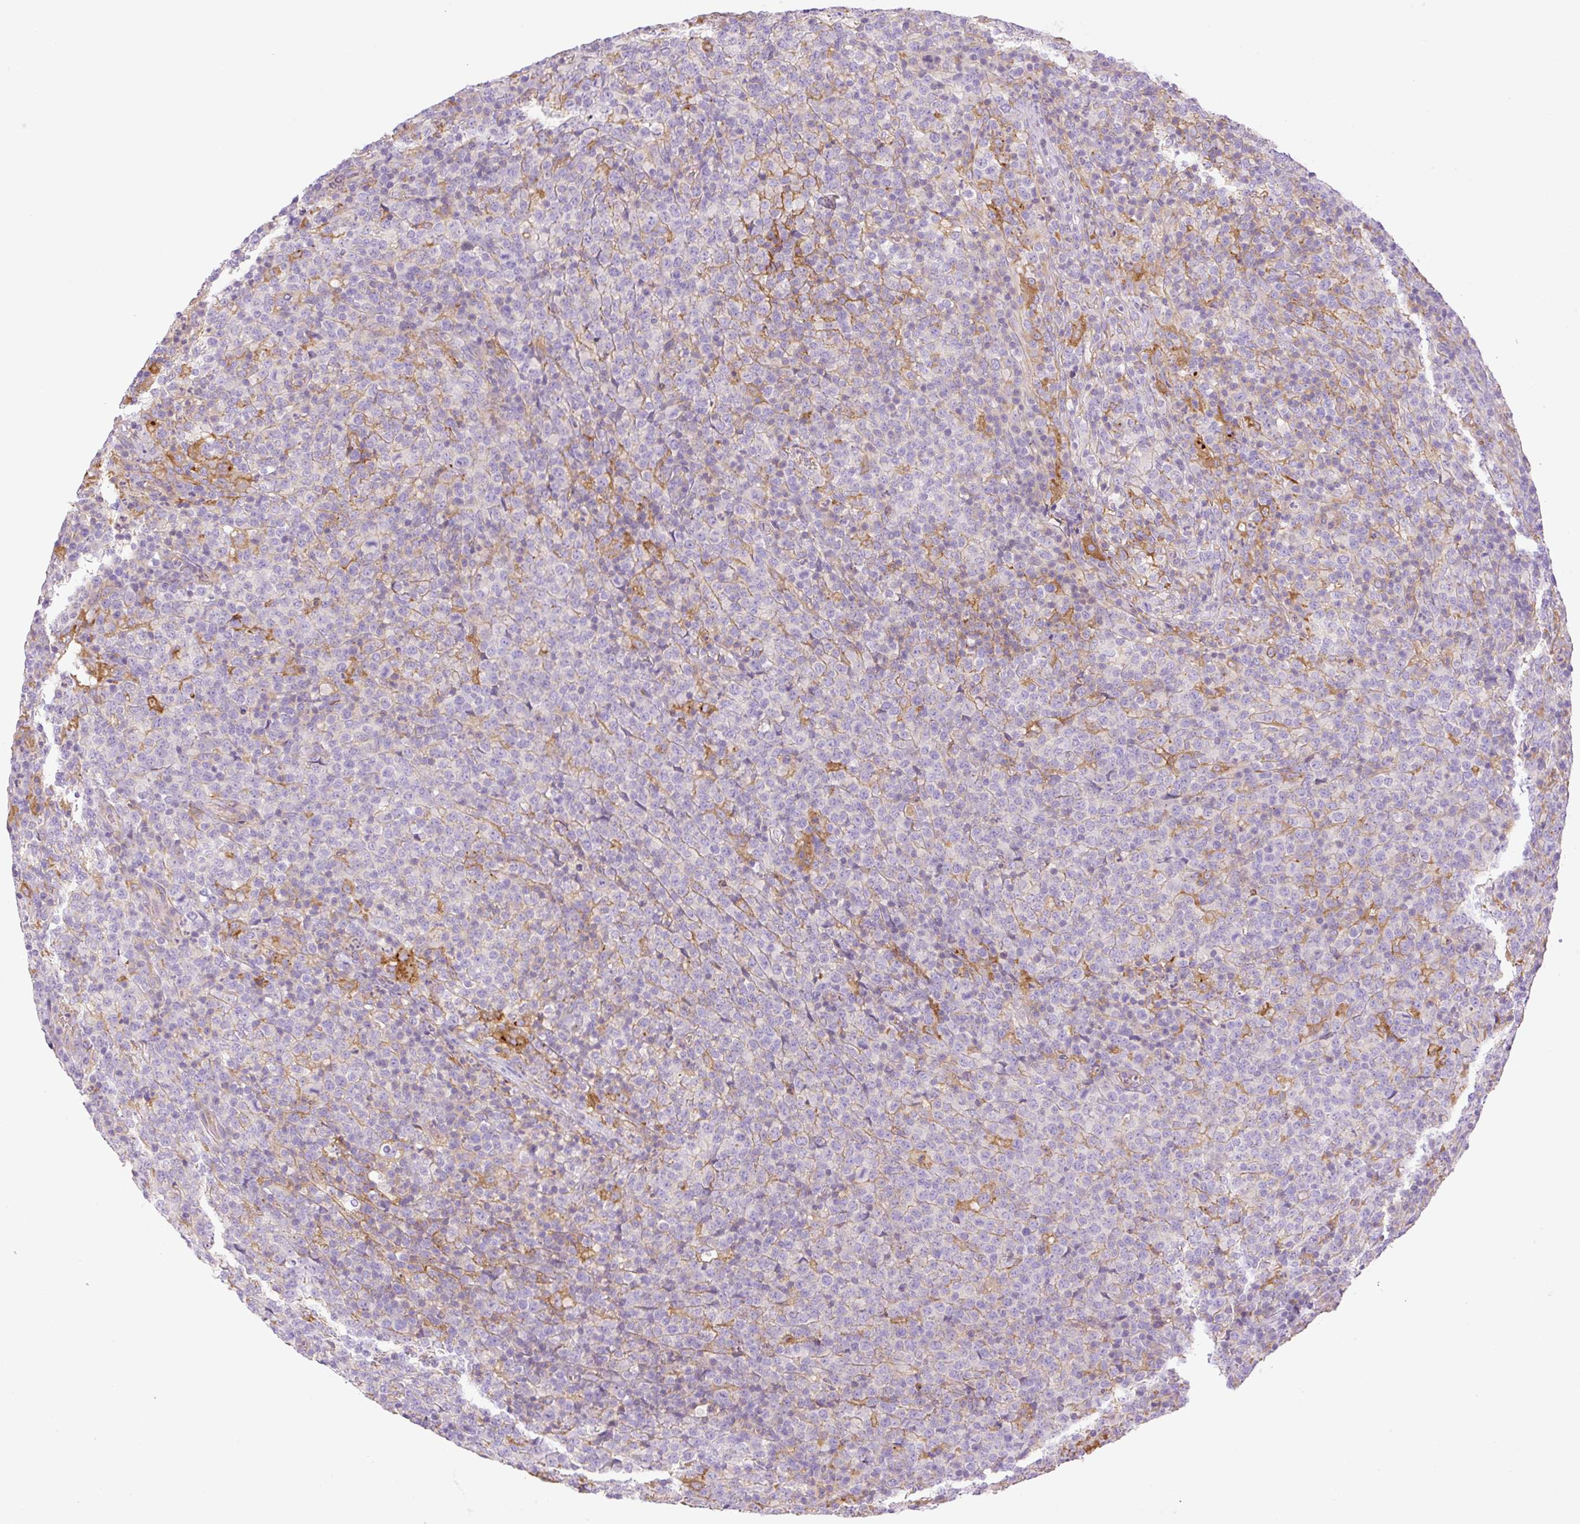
{"staining": {"intensity": "negative", "quantity": "none", "location": "none"}, "tissue": "lymphoma", "cell_type": "Tumor cells", "image_type": "cancer", "snomed": [{"axis": "morphology", "description": "Malignant lymphoma, non-Hodgkin's type, High grade"}, {"axis": "topography", "description": "Lymph node"}], "caption": "A photomicrograph of human malignant lymphoma, non-Hodgkin's type (high-grade) is negative for staining in tumor cells.", "gene": "EHD3", "patient": {"sex": "male", "age": 54}}